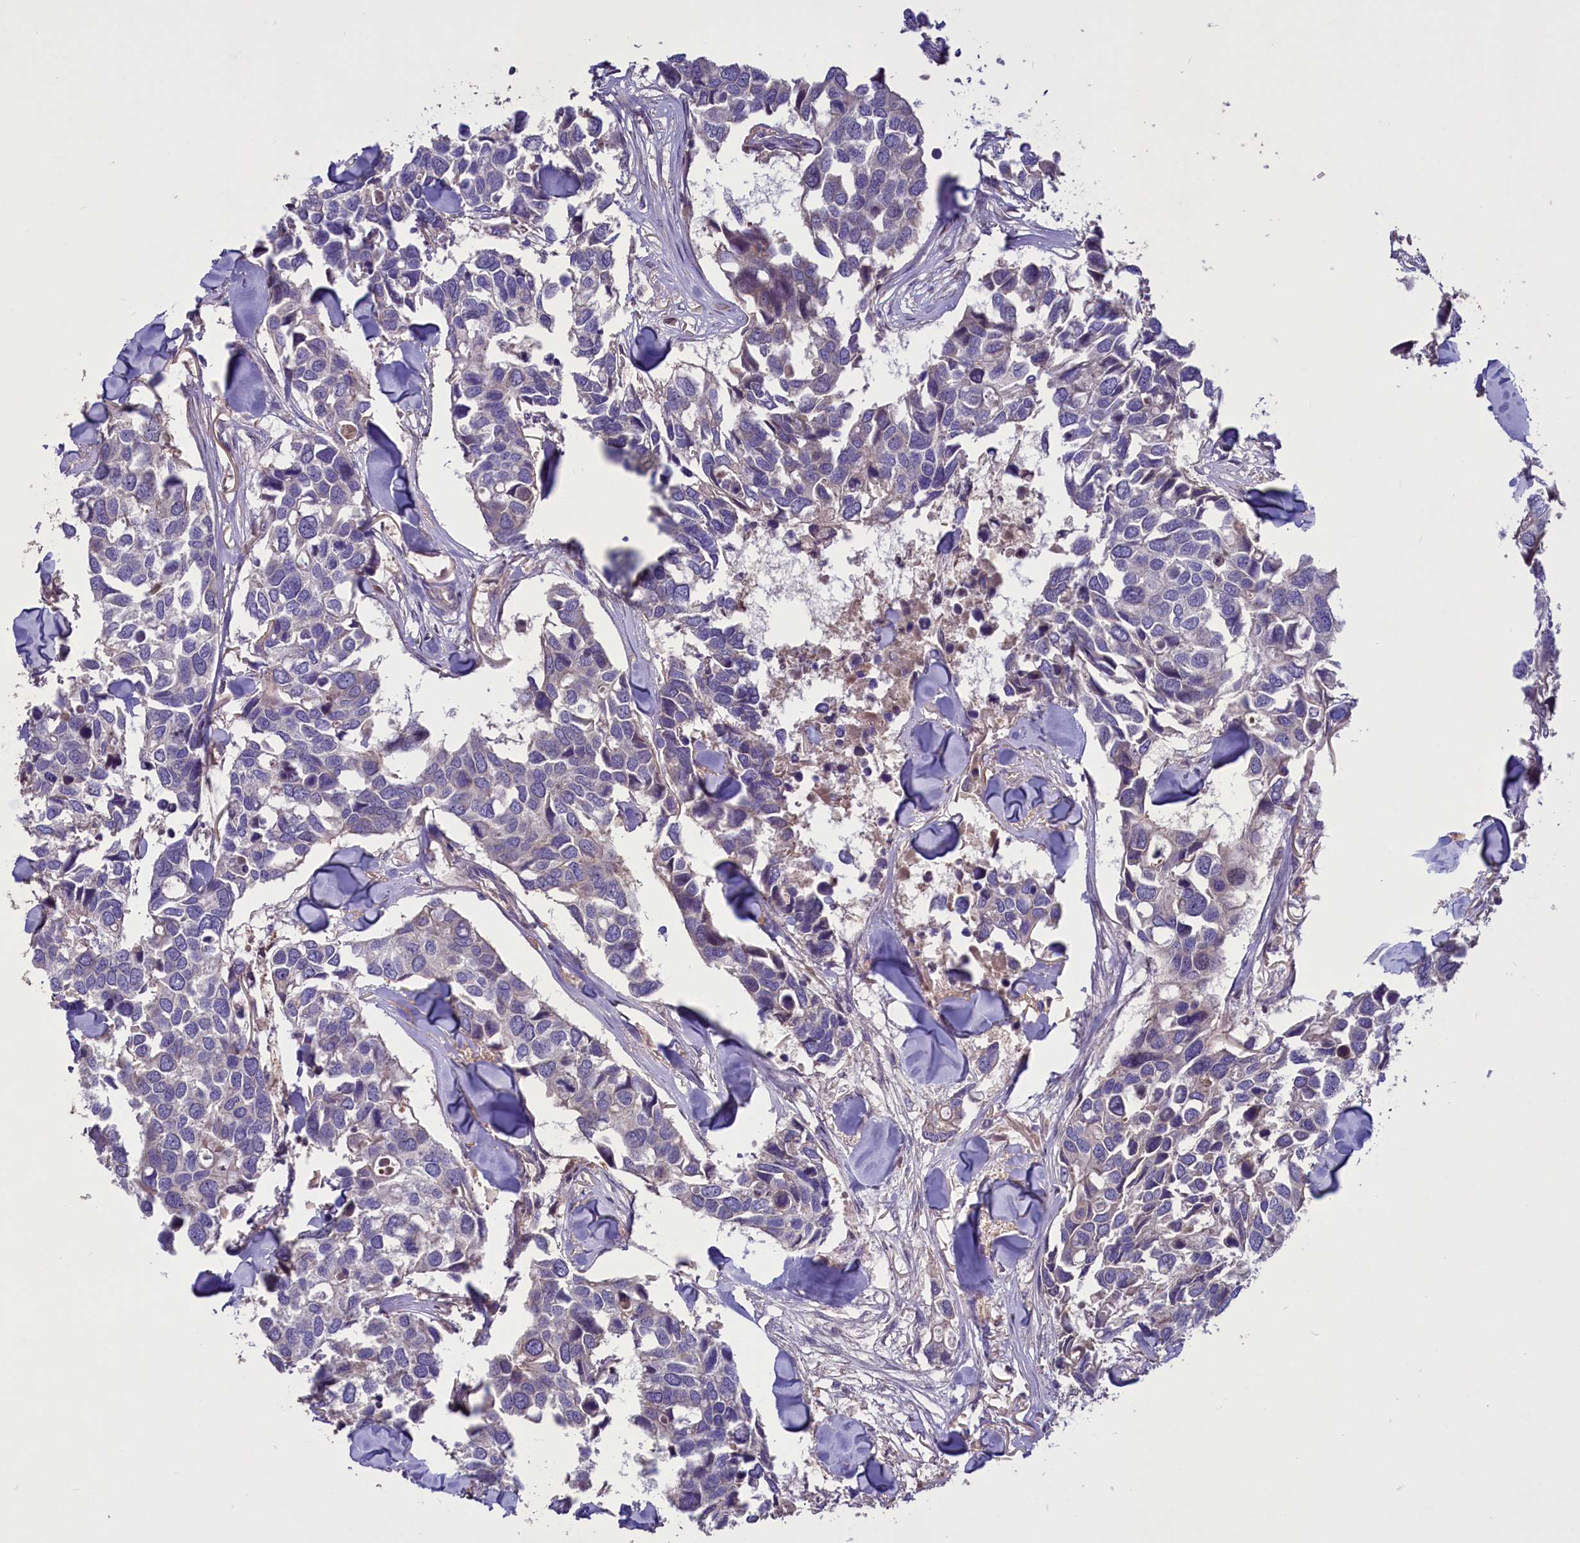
{"staining": {"intensity": "negative", "quantity": "none", "location": "none"}, "tissue": "breast cancer", "cell_type": "Tumor cells", "image_type": "cancer", "snomed": [{"axis": "morphology", "description": "Duct carcinoma"}, {"axis": "topography", "description": "Breast"}], "caption": "Image shows no significant protein expression in tumor cells of breast cancer.", "gene": "CCDC125", "patient": {"sex": "female", "age": 83}}